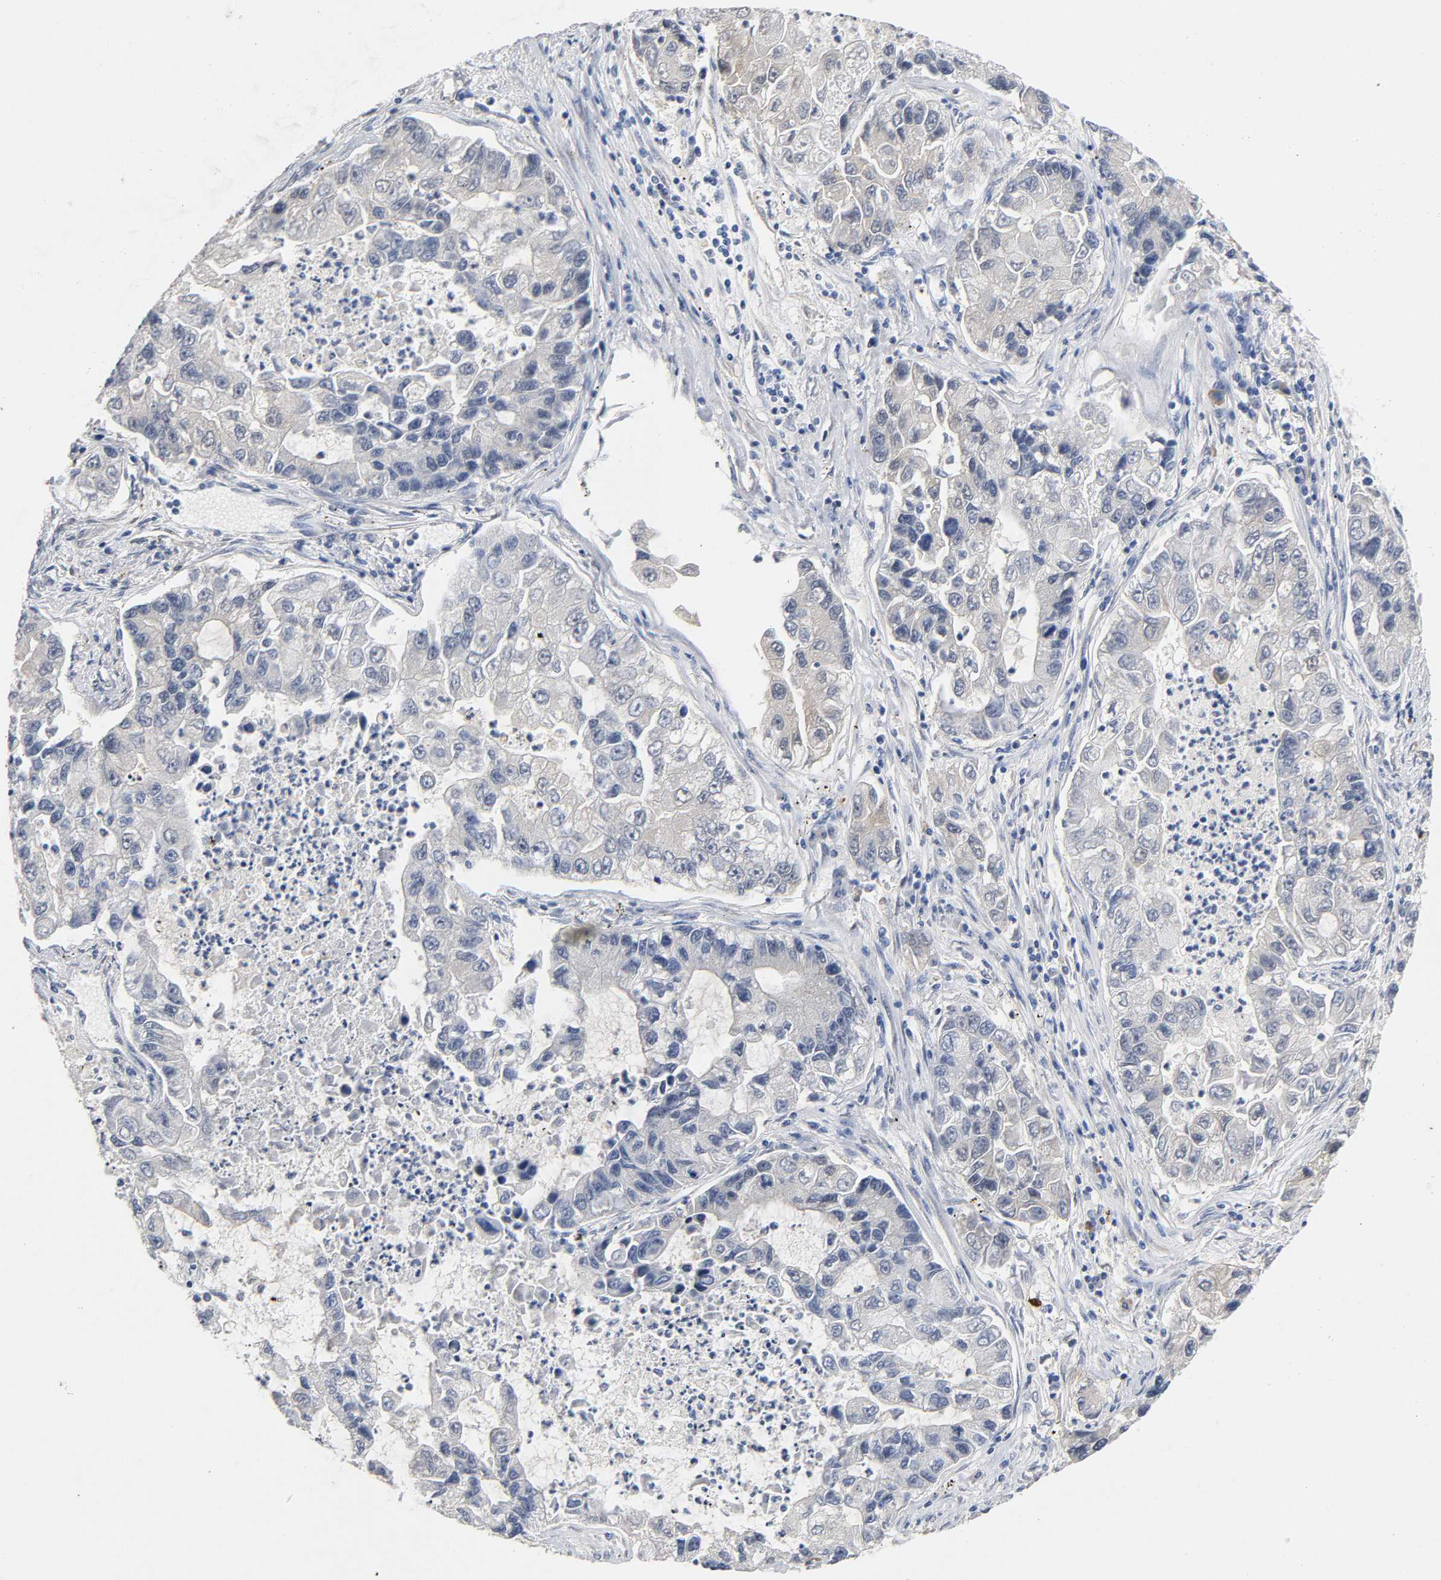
{"staining": {"intensity": "weak", "quantity": "<25%", "location": "cytoplasmic/membranous"}, "tissue": "lung cancer", "cell_type": "Tumor cells", "image_type": "cancer", "snomed": [{"axis": "morphology", "description": "Adenocarcinoma, NOS"}, {"axis": "topography", "description": "Lung"}], "caption": "An IHC micrograph of lung cancer (adenocarcinoma) is shown. There is no staining in tumor cells of lung cancer (adenocarcinoma).", "gene": "TNC", "patient": {"sex": "female", "age": 51}}